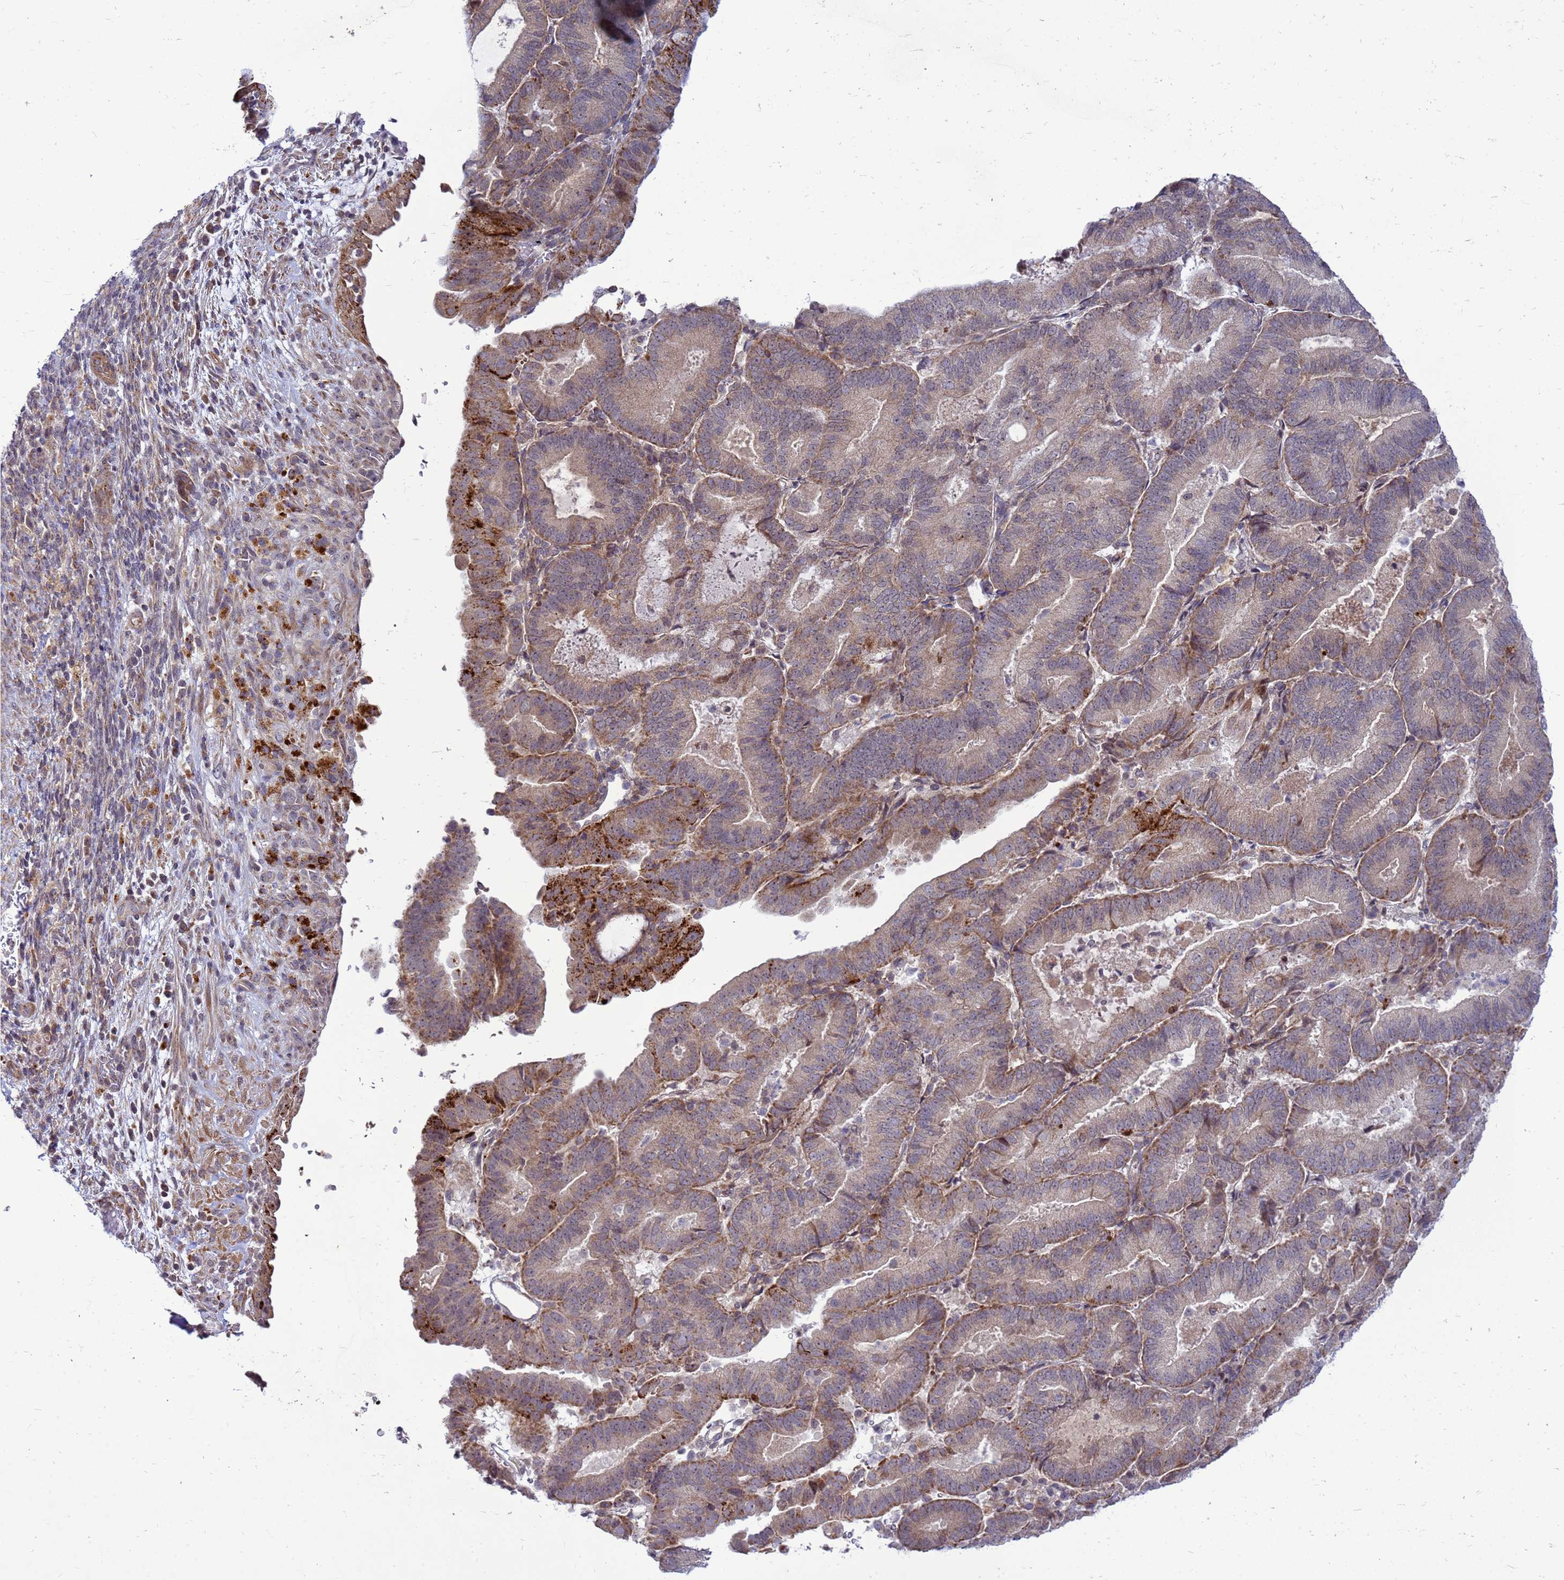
{"staining": {"intensity": "moderate", "quantity": "25%-75%", "location": "cytoplasmic/membranous"}, "tissue": "endometrial cancer", "cell_type": "Tumor cells", "image_type": "cancer", "snomed": [{"axis": "morphology", "description": "Adenocarcinoma, NOS"}, {"axis": "topography", "description": "Endometrium"}], "caption": "Protein staining demonstrates moderate cytoplasmic/membranous expression in approximately 25%-75% of tumor cells in endometrial cancer.", "gene": "C12orf43", "patient": {"sex": "female", "age": 70}}